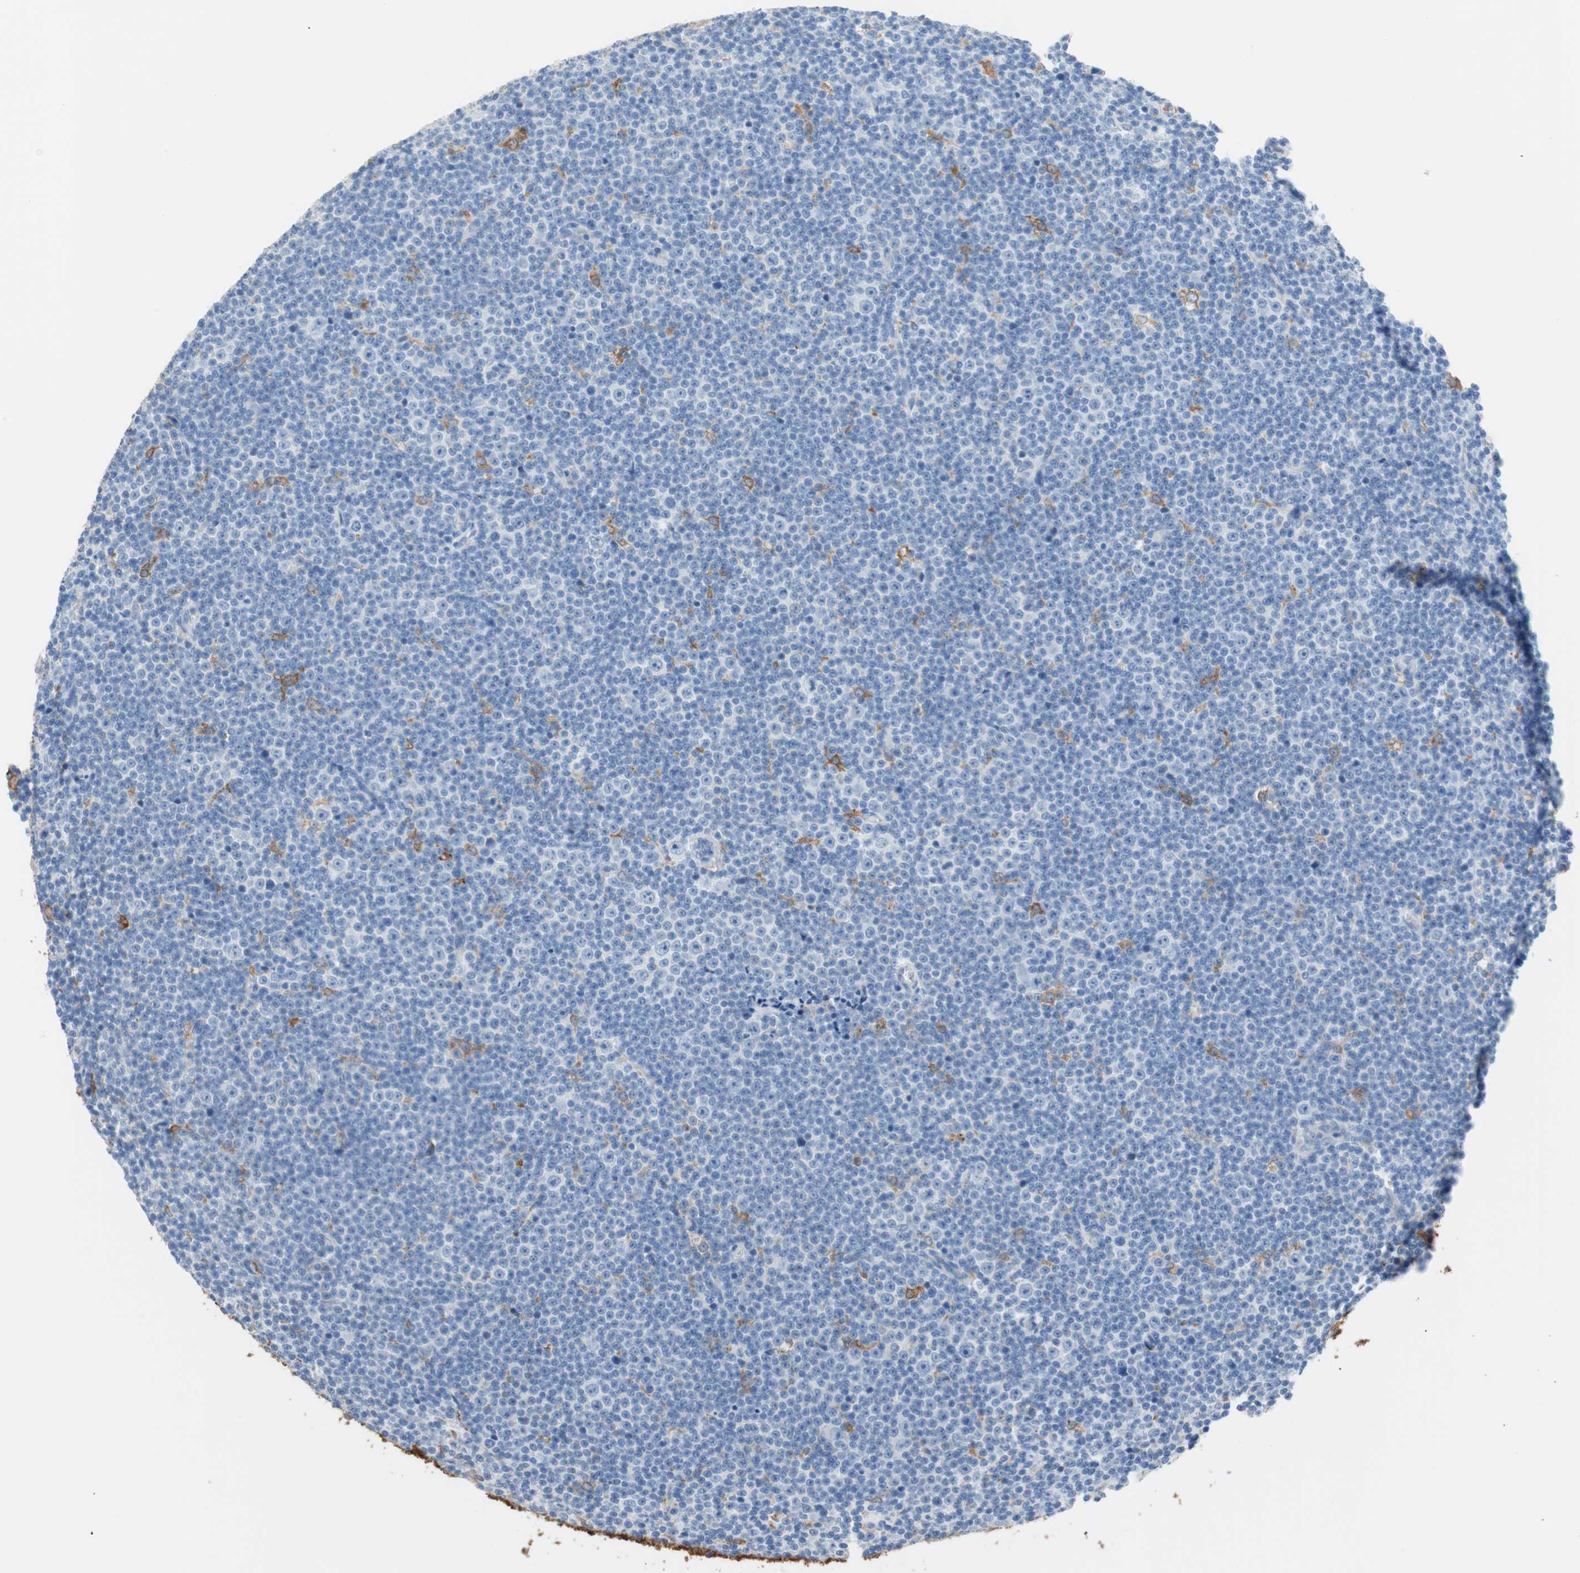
{"staining": {"intensity": "negative", "quantity": "none", "location": "none"}, "tissue": "lymphoma", "cell_type": "Tumor cells", "image_type": "cancer", "snomed": [{"axis": "morphology", "description": "Malignant lymphoma, non-Hodgkin's type, Low grade"}, {"axis": "topography", "description": "Lymph node"}], "caption": "Lymphoma was stained to show a protein in brown. There is no significant staining in tumor cells.", "gene": "GLUL", "patient": {"sex": "female", "age": 67}}